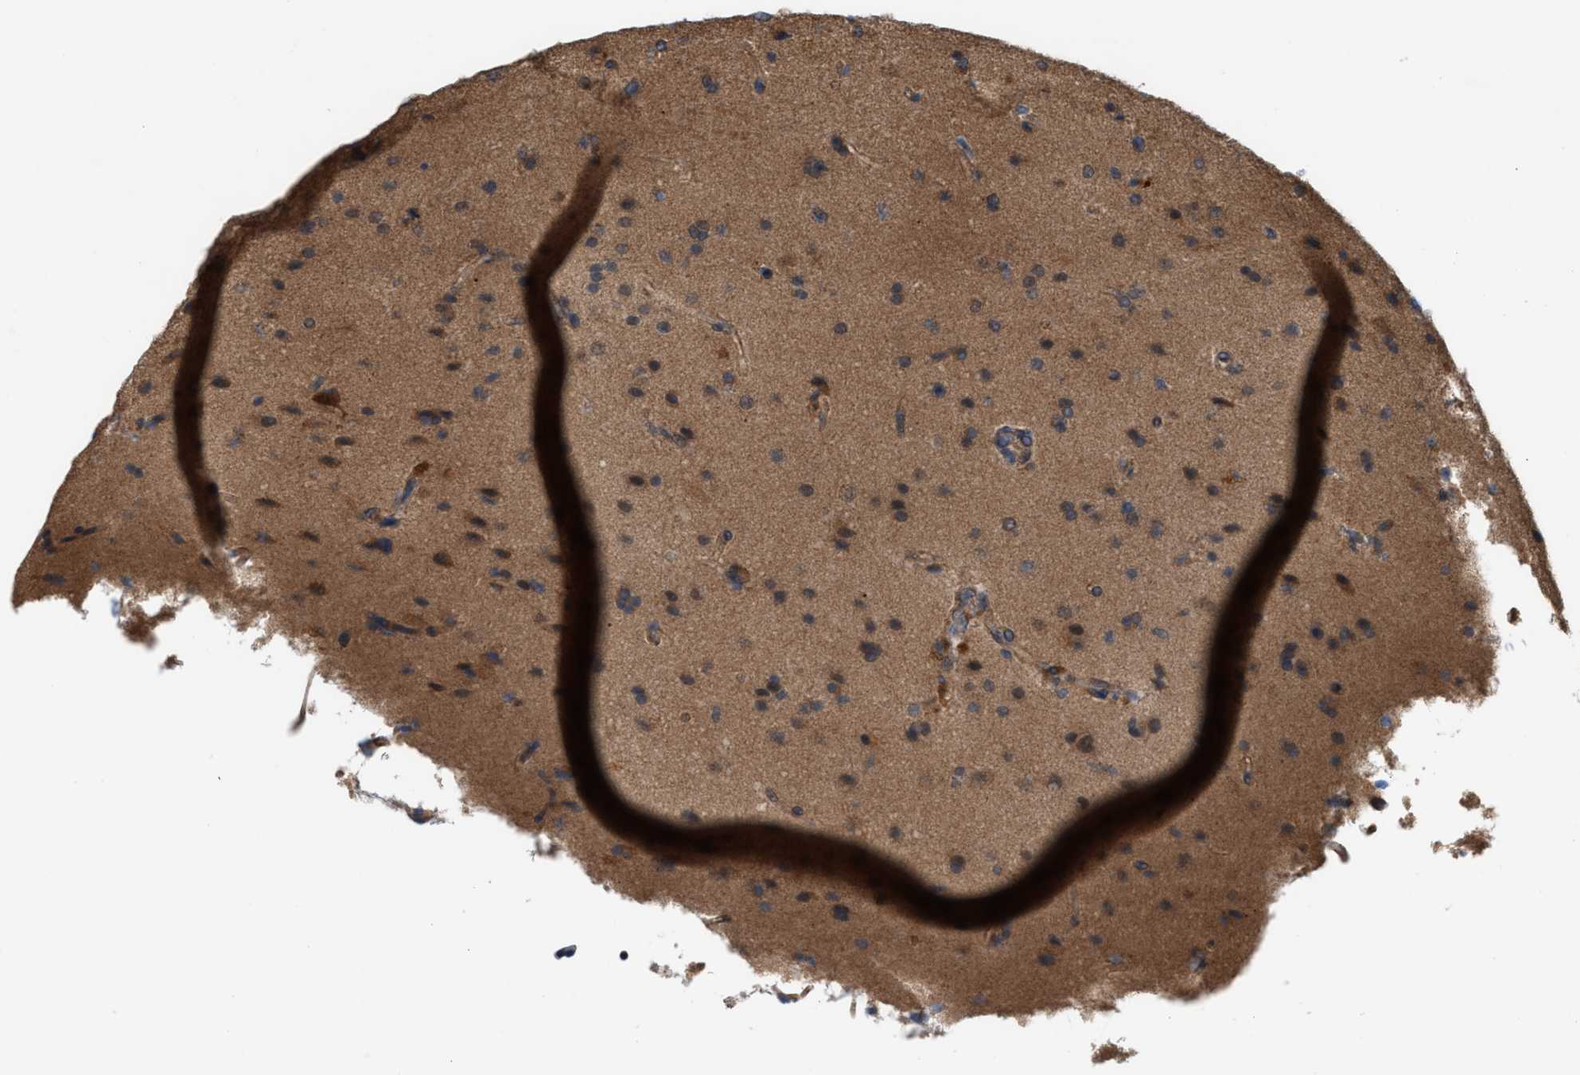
{"staining": {"intensity": "weak", "quantity": "25%-75%", "location": "cytoplasmic/membranous"}, "tissue": "glioma", "cell_type": "Tumor cells", "image_type": "cancer", "snomed": [{"axis": "morphology", "description": "Glioma, malignant, High grade"}, {"axis": "topography", "description": "Brain"}], "caption": "IHC photomicrograph of neoplastic tissue: human malignant glioma (high-grade) stained using immunohistochemistry displays low levels of weak protein expression localized specifically in the cytoplasmic/membranous of tumor cells, appearing as a cytoplasmic/membranous brown color.", "gene": "OXSM", "patient": {"sex": "male", "age": 72}}